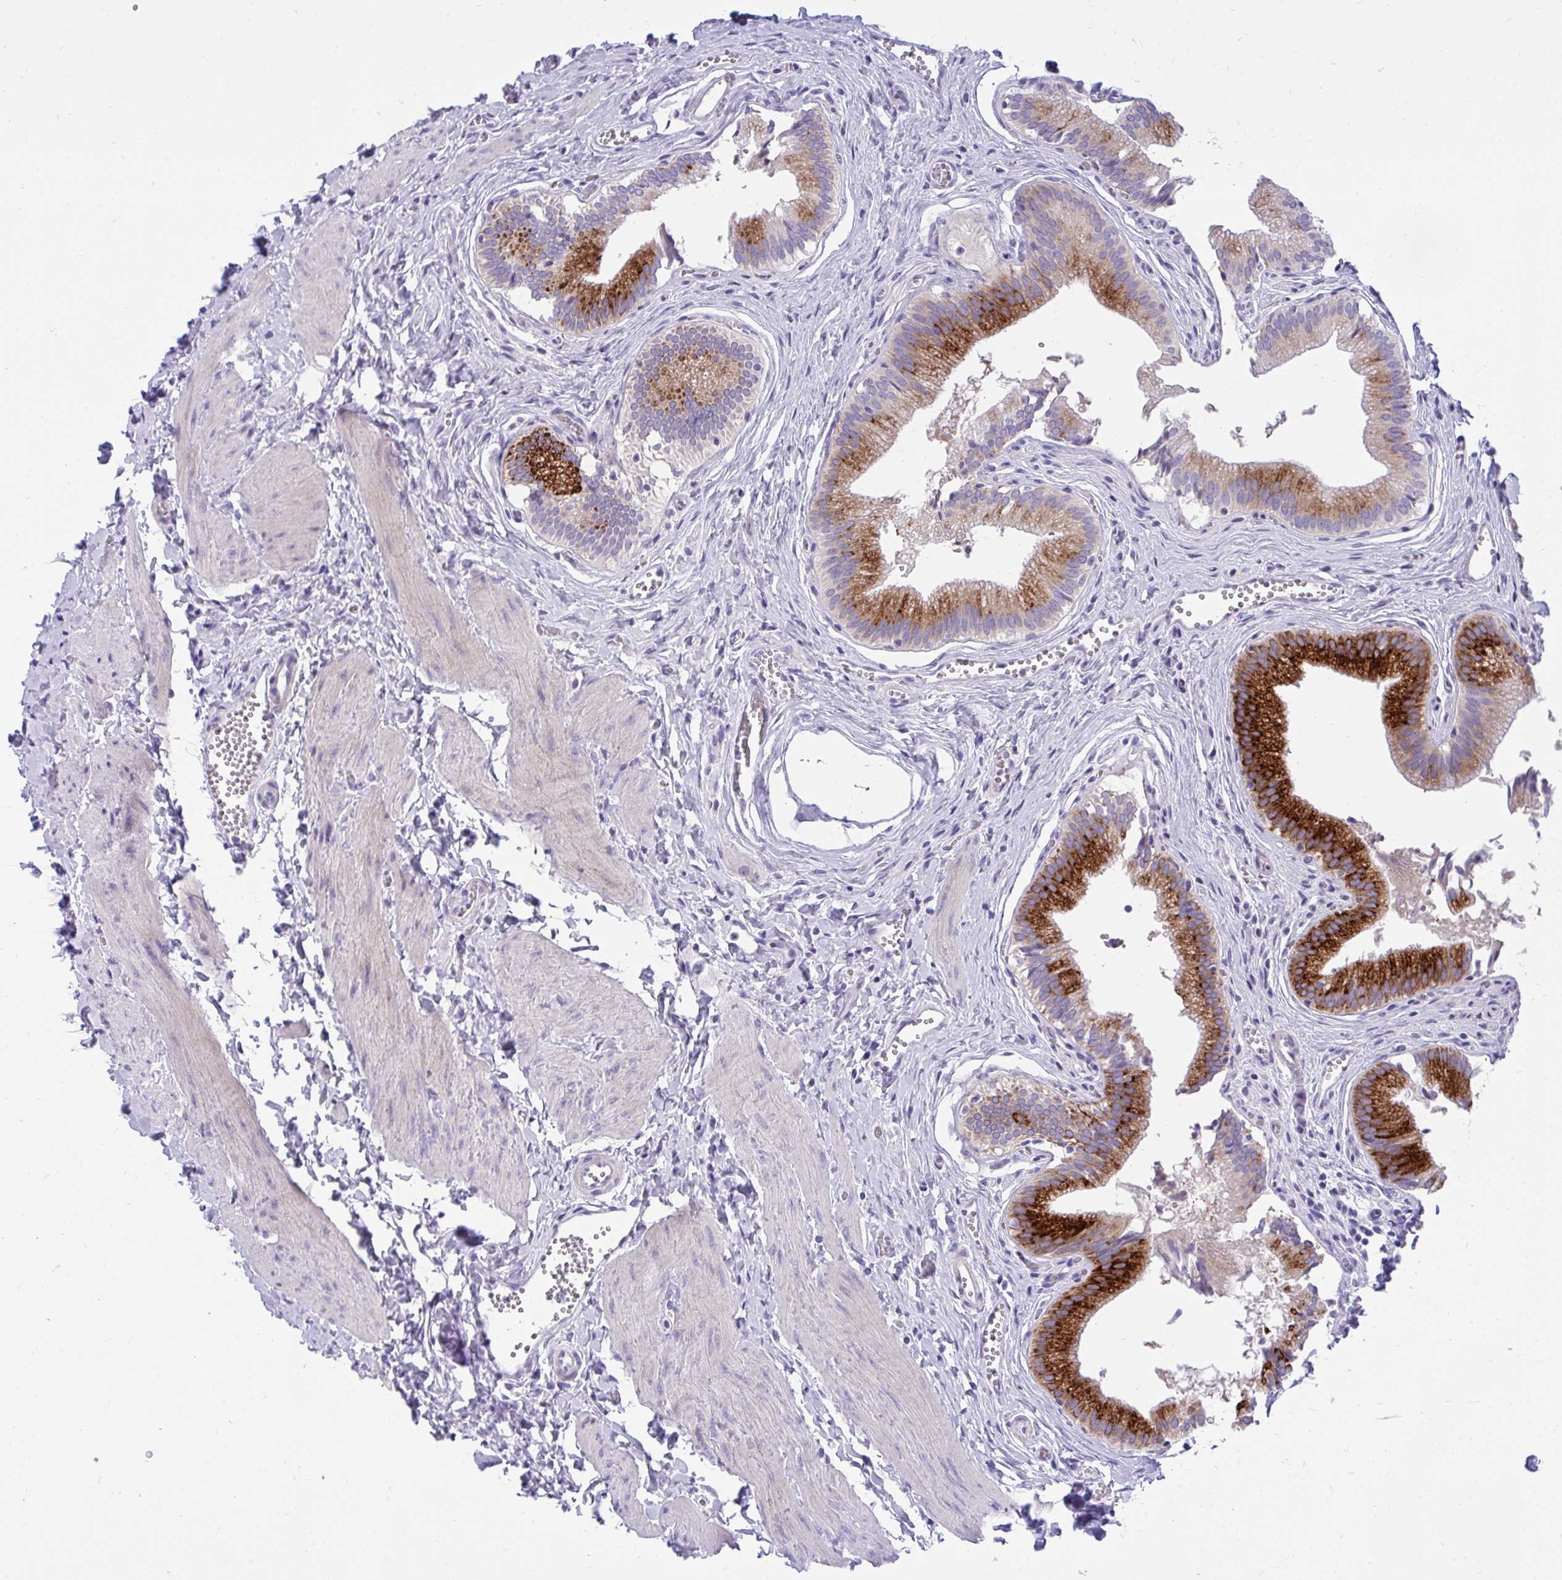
{"staining": {"intensity": "strong", "quantity": "25%-75%", "location": "cytoplasmic/membranous"}, "tissue": "gallbladder", "cell_type": "Glandular cells", "image_type": "normal", "snomed": [{"axis": "morphology", "description": "Normal tissue, NOS"}, {"axis": "topography", "description": "Gallbladder"}], "caption": "DAB (3,3'-diaminobenzidine) immunohistochemical staining of benign human gallbladder reveals strong cytoplasmic/membranous protein expression in about 25%-75% of glandular cells. (DAB (3,3'-diaminobenzidine) = brown stain, brightfield microscopy at high magnification).", "gene": "AIG1", "patient": {"sex": "male", "age": 17}}